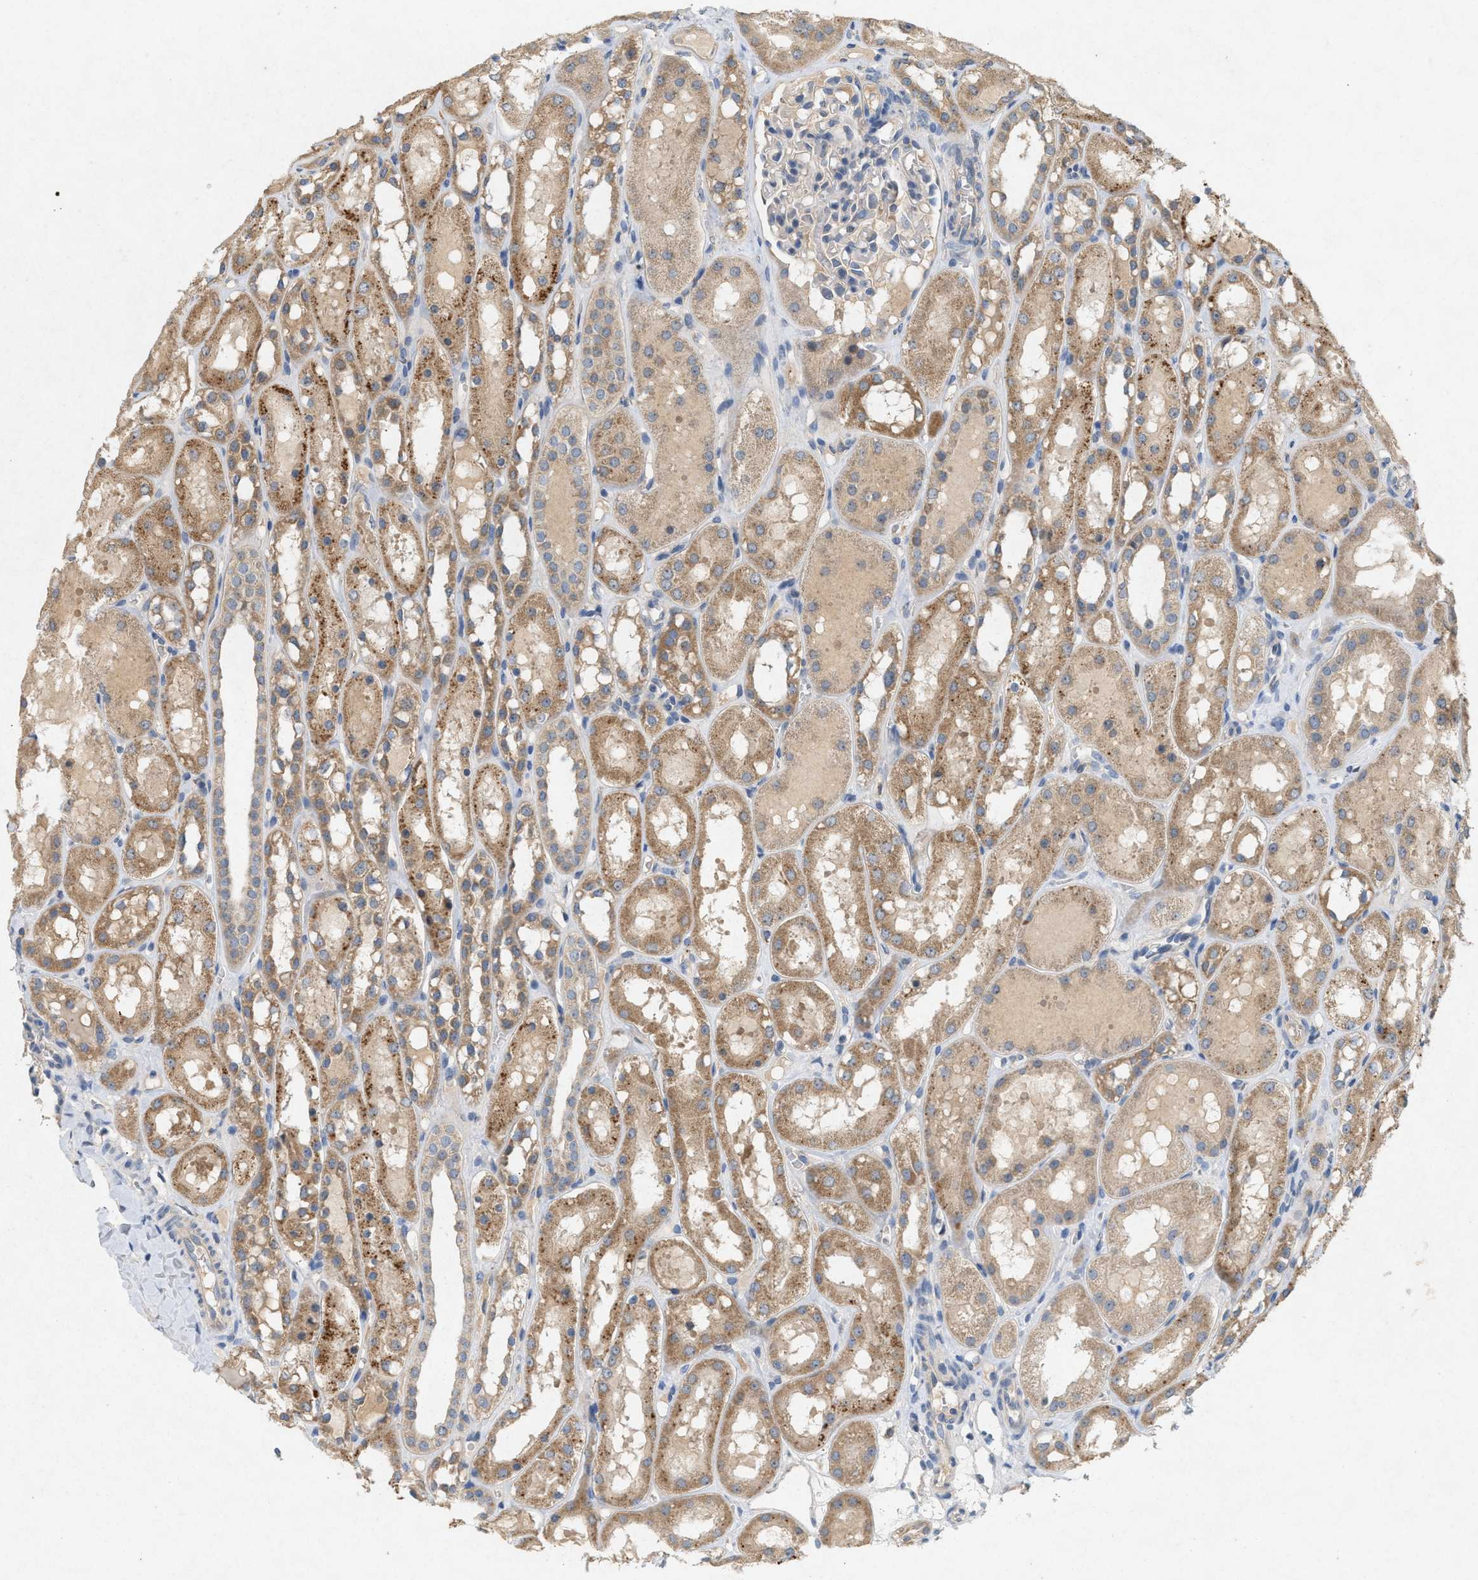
{"staining": {"intensity": "negative", "quantity": "none", "location": "none"}, "tissue": "kidney", "cell_type": "Cells in glomeruli", "image_type": "normal", "snomed": [{"axis": "morphology", "description": "Normal tissue, NOS"}, {"axis": "topography", "description": "Kidney"}, {"axis": "topography", "description": "Urinary bladder"}], "caption": "Cells in glomeruli are negative for brown protein staining in benign kidney.", "gene": "DCAF7", "patient": {"sex": "male", "age": 16}}